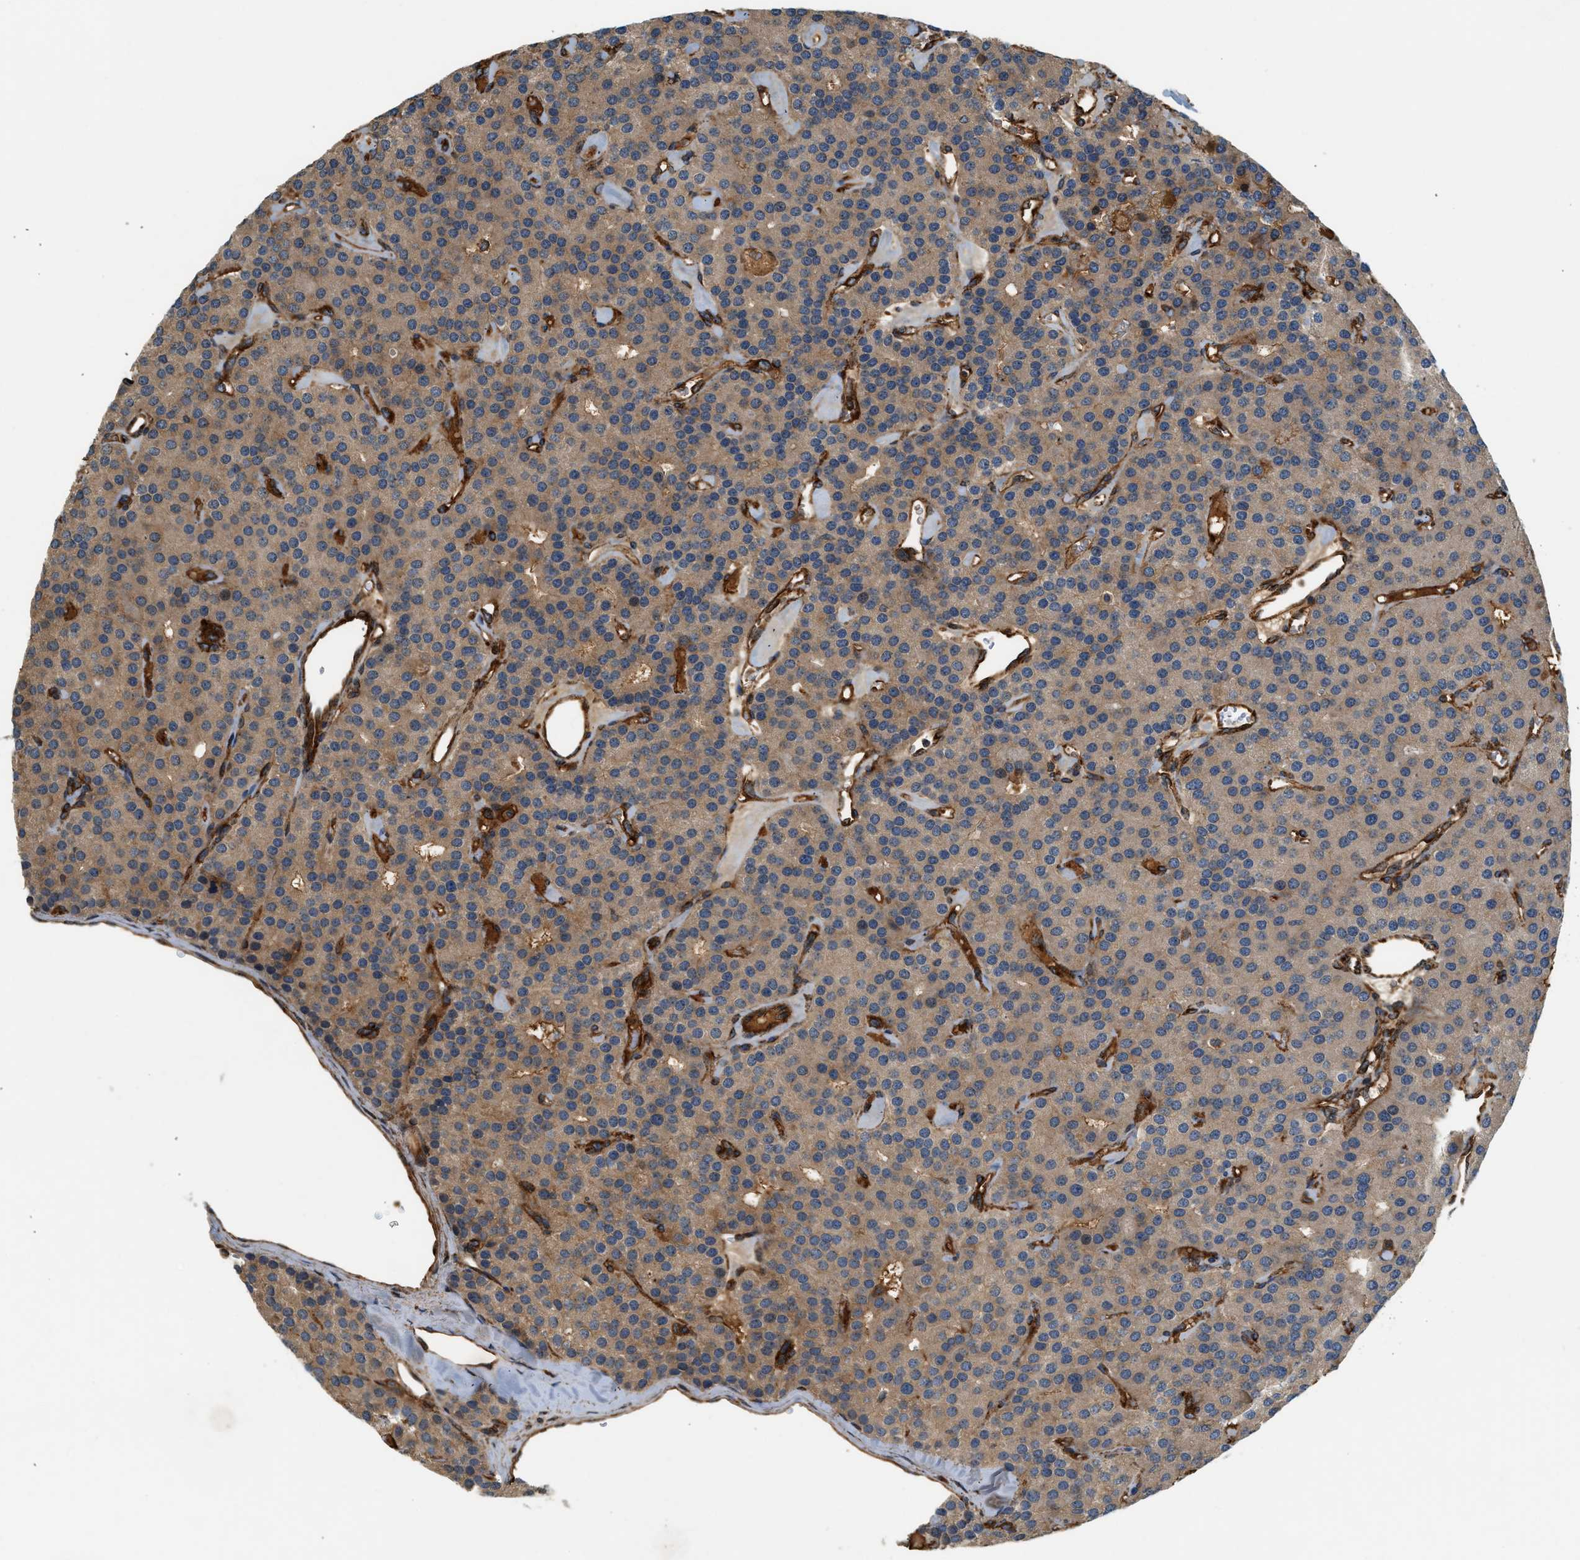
{"staining": {"intensity": "weak", "quantity": ">75%", "location": "cytoplasmic/membranous"}, "tissue": "parathyroid gland", "cell_type": "Glandular cells", "image_type": "normal", "snomed": [{"axis": "morphology", "description": "Normal tissue, NOS"}, {"axis": "morphology", "description": "Adenoma, NOS"}, {"axis": "topography", "description": "Parathyroid gland"}], "caption": "A micrograph showing weak cytoplasmic/membranous staining in about >75% of glandular cells in benign parathyroid gland, as visualized by brown immunohistochemical staining.", "gene": "HIP1", "patient": {"sex": "female", "age": 86}}